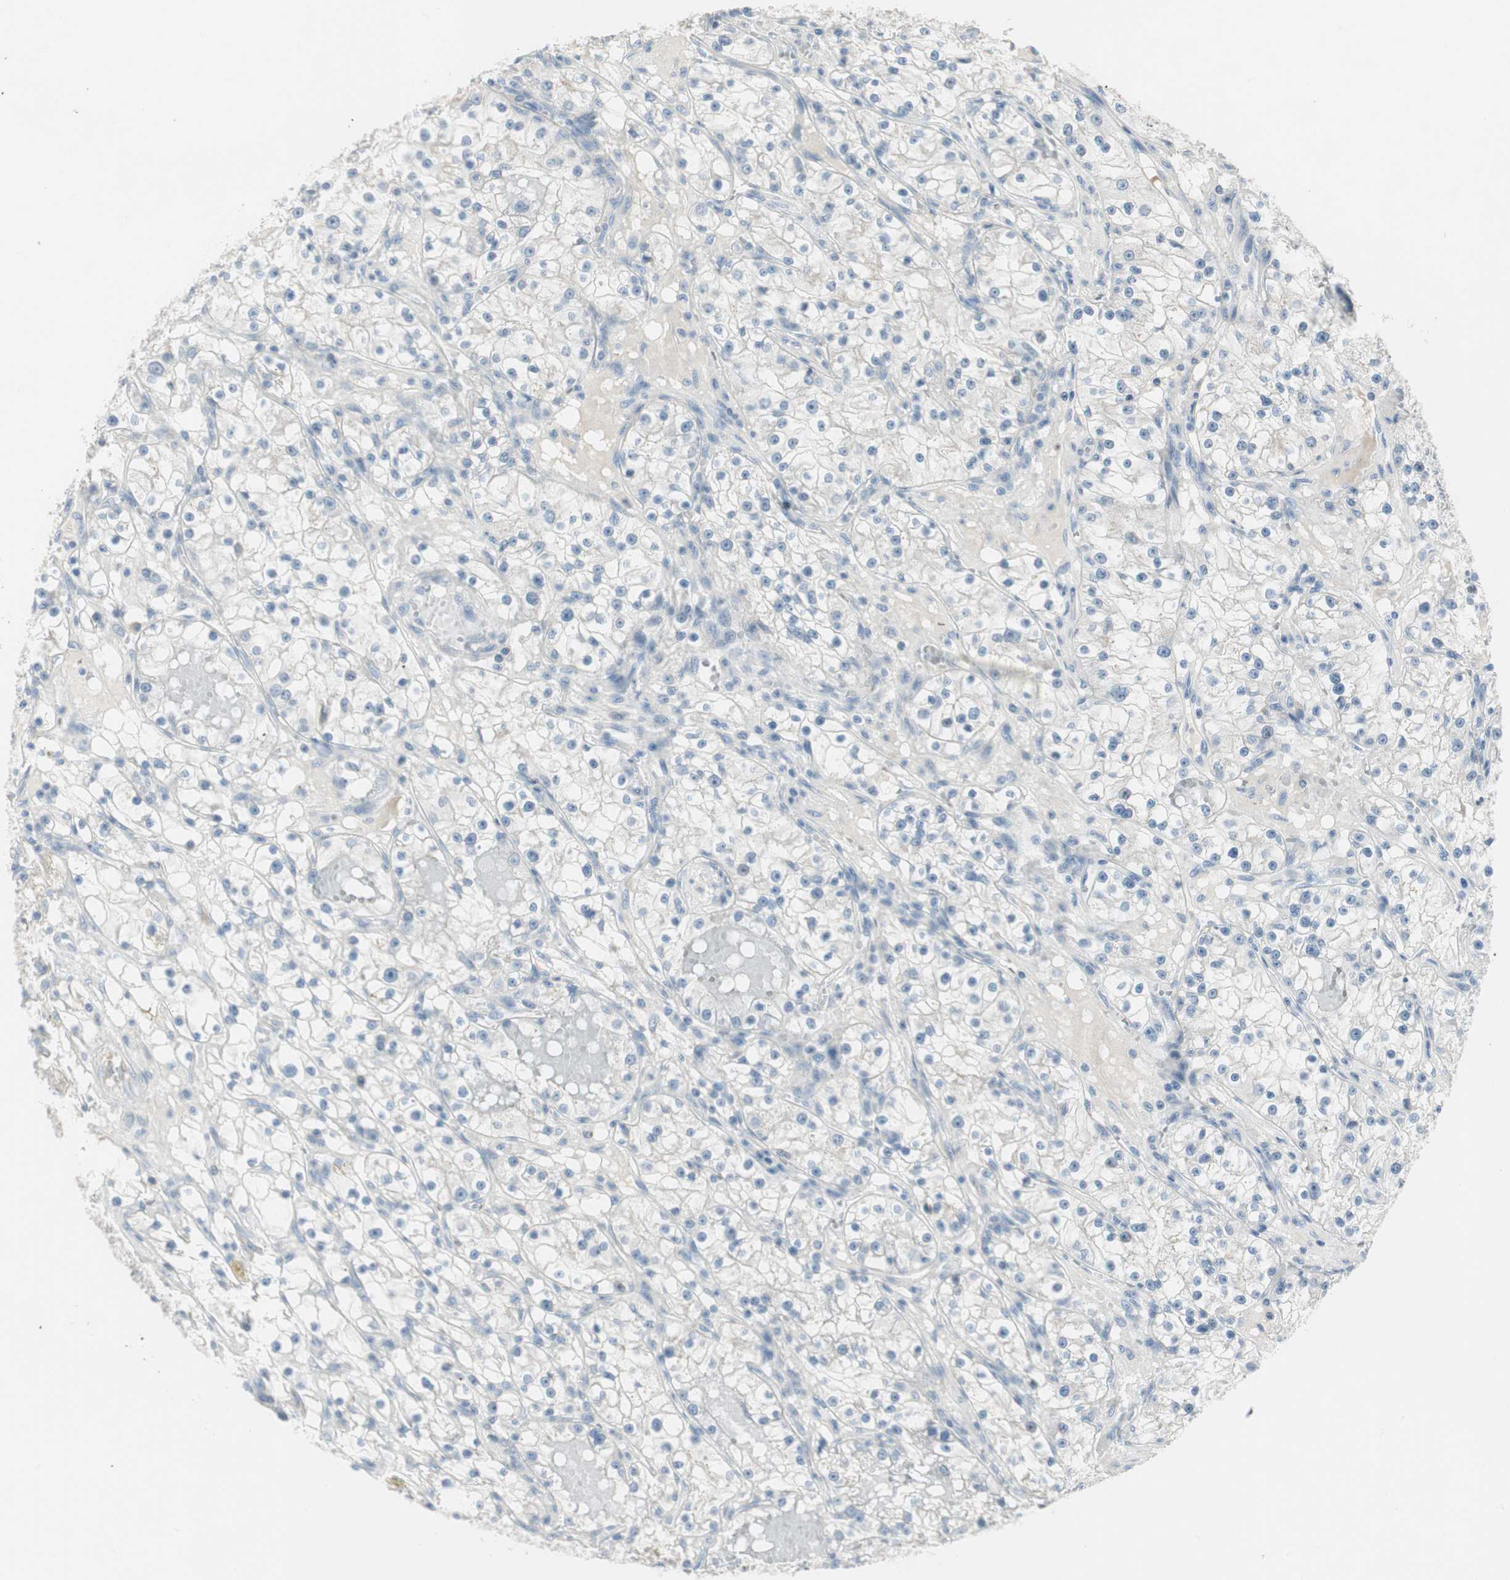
{"staining": {"intensity": "negative", "quantity": "none", "location": "none"}, "tissue": "renal cancer", "cell_type": "Tumor cells", "image_type": "cancer", "snomed": [{"axis": "morphology", "description": "Adenocarcinoma, NOS"}, {"axis": "topography", "description": "Kidney"}], "caption": "Immunohistochemistry image of human renal adenocarcinoma stained for a protein (brown), which displays no positivity in tumor cells.", "gene": "SPINK4", "patient": {"sex": "male", "age": 56}}